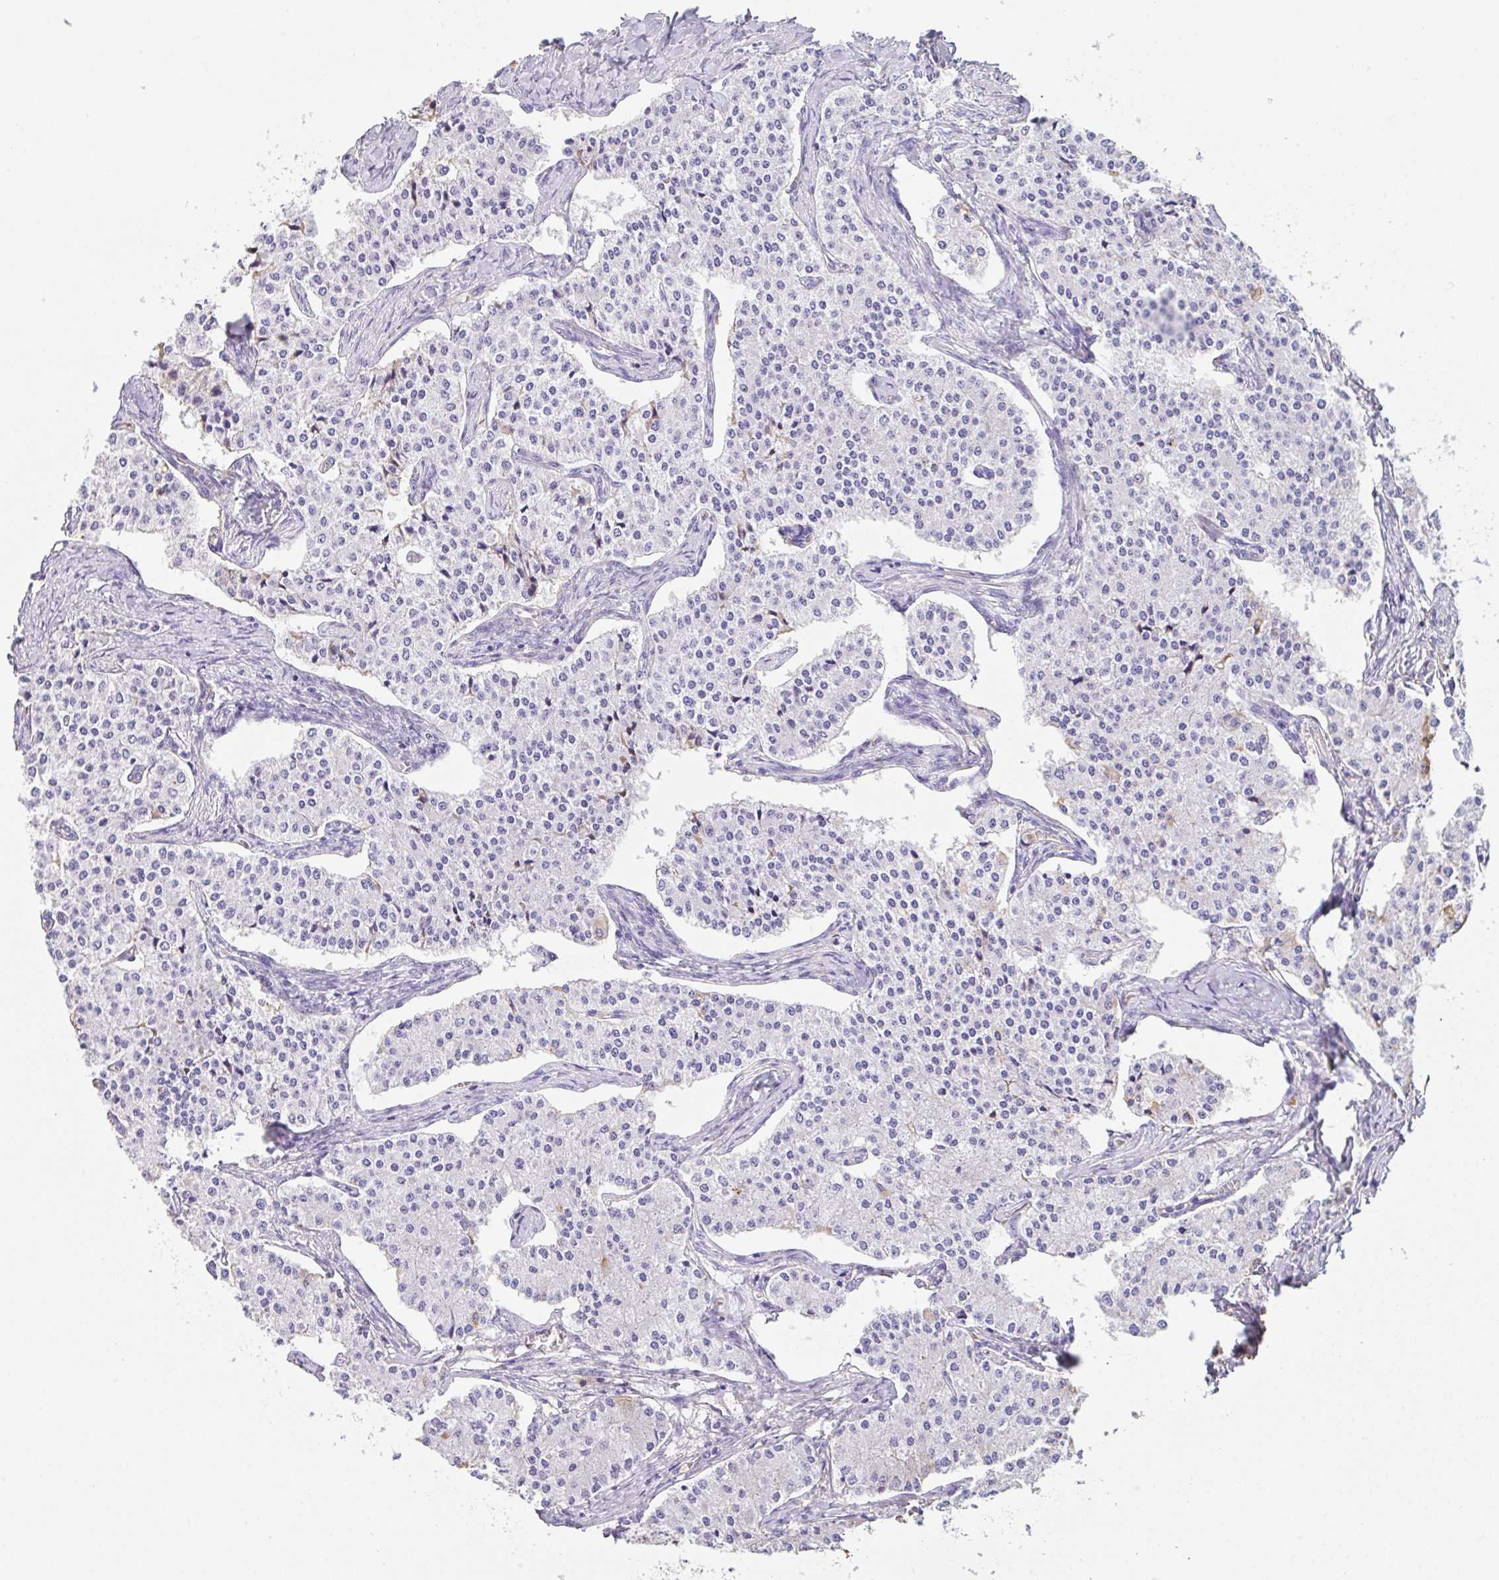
{"staining": {"intensity": "negative", "quantity": "none", "location": "none"}, "tissue": "carcinoid", "cell_type": "Tumor cells", "image_type": "cancer", "snomed": [{"axis": "morphology", "description": "Carcinoid, malignant, NOS"}, {"axis": "topography", "description": "Colon"}], "caption": "Human carcinoid (malignant) stained for a protein using IHC reveals no staining in tumor cells.", "gene": "HOXC12", "patient": {"sex": "female", "age": 52}}